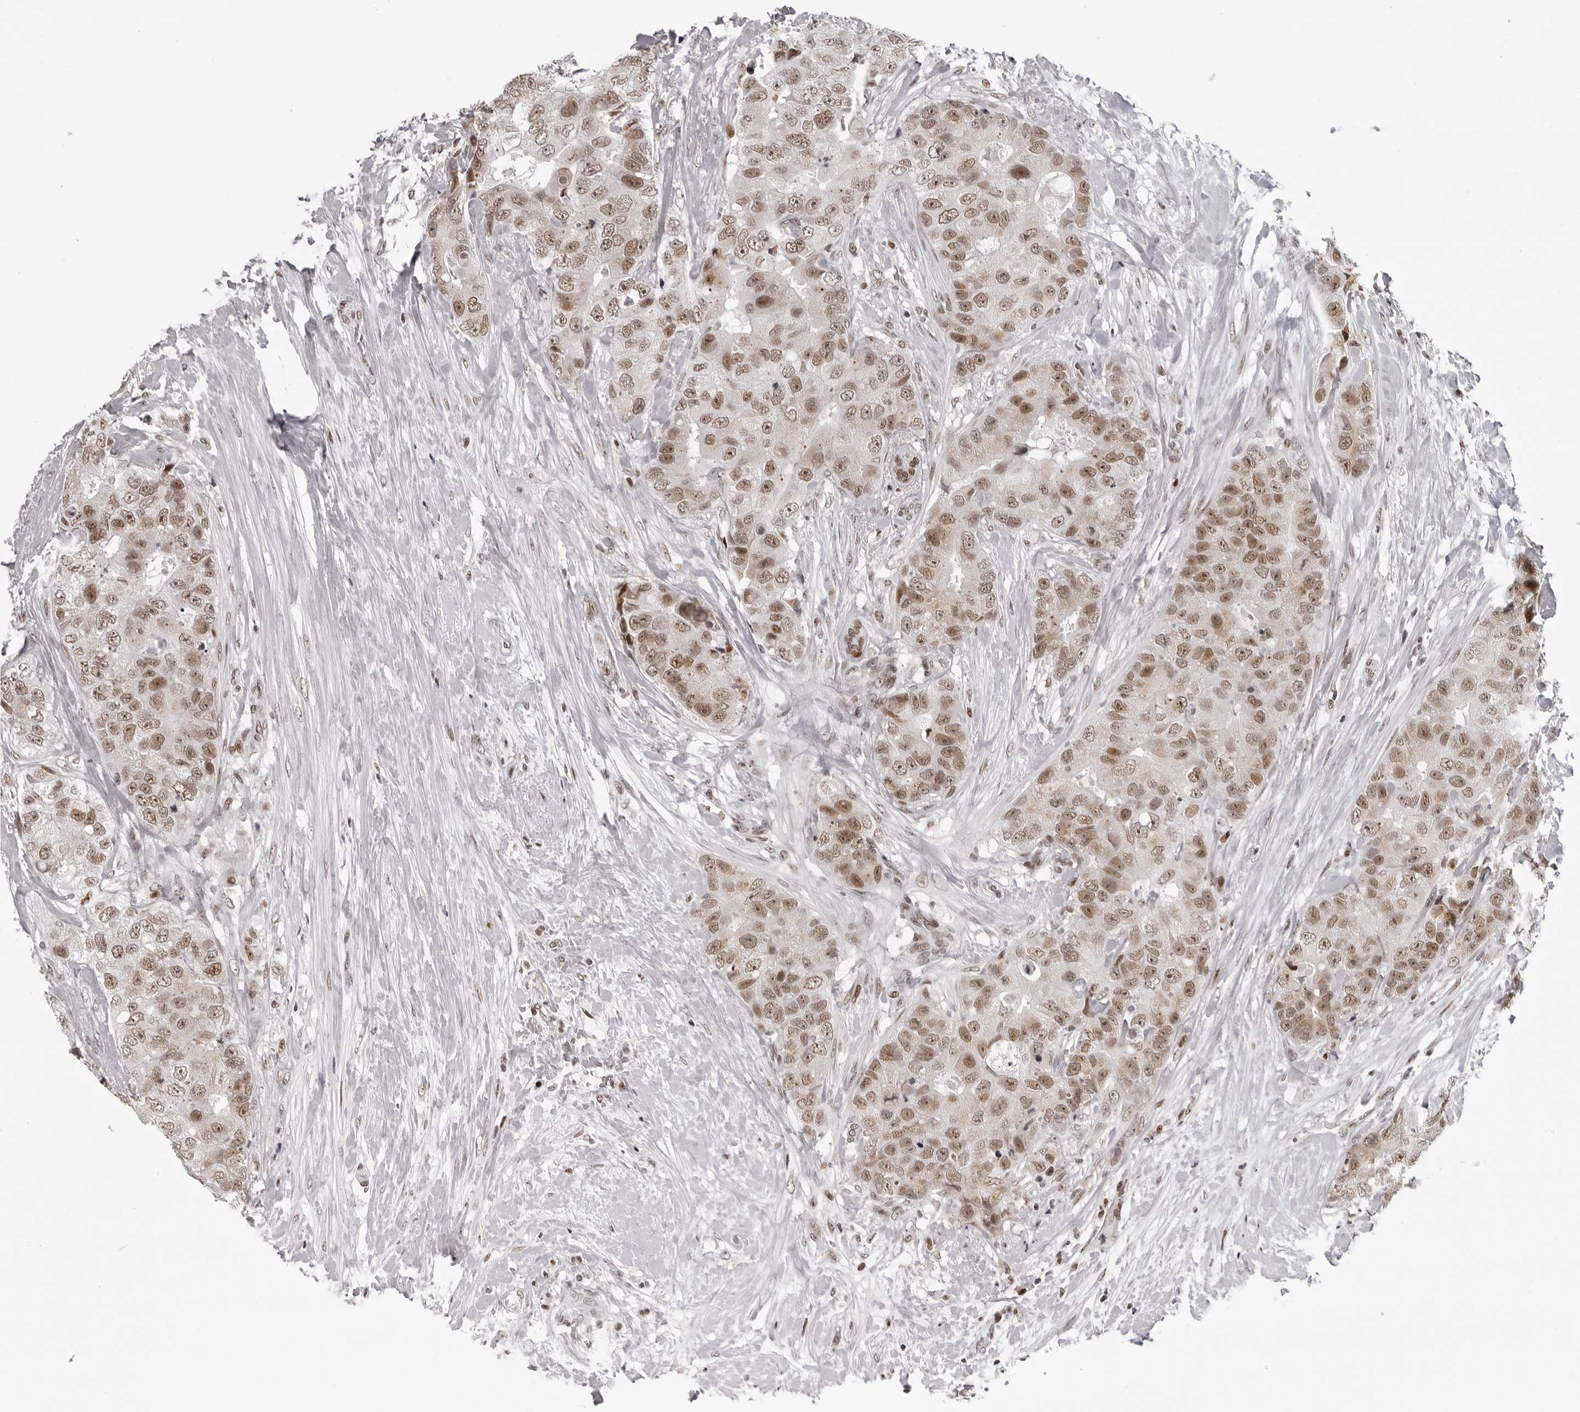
{"staining": {"intensity": "moderate", "quantity": ">75%", "location": "nuclear"}, "tissue": "breast cancer", "cell_type": "Tumor cells", "image_type": "cancer", "snomed": [{"axis": "morphology", "description": "Duct carcinoma"}, {"axis": "topography", "description": "Breast"}], "caption": "Moderate nuclear staining for a protein is present in about >75% of tumor cells of intraductal carcinoma (breast) using immunohistochemistry (IHC).", "gene": "HEXIM2", "patient": {"sex": "female", "age": 62}}